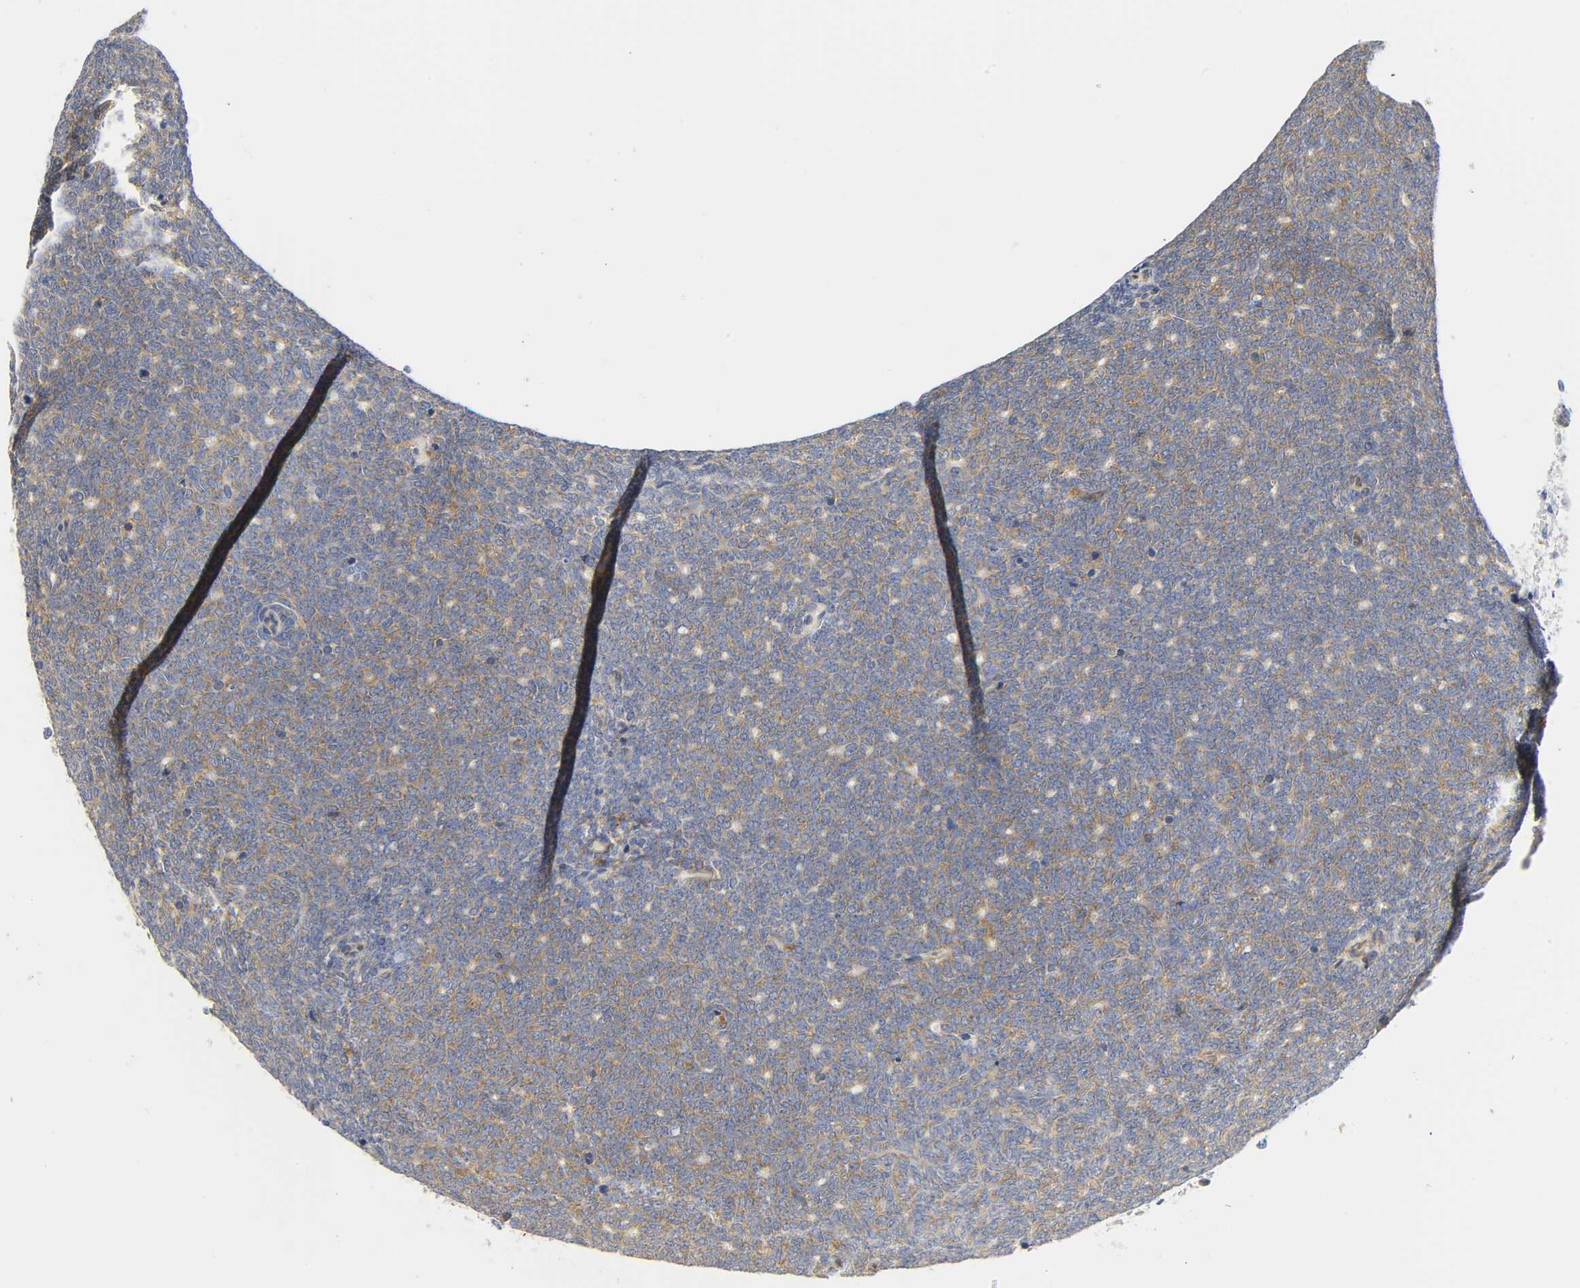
{"staining": {"intensity": "moderate", "quantity": ">75%", "location": "cytoplasmic/membranous"}, "tissue": "renal cancer", "cell_type": "Tumor cells", "image_type": "cancer", "snomed": [{"axis": "morphology", "description": "Neoplasm, malignant, NOS"}, {"axis": "topography", "description": "Kidney"}], "caption": "This photomicrograph displays immunohistochemistry staining of renal cancer (malignant neoplasm), with medium moderate cytoplasmic/membranous staining in approximately >75% of tumor cells.", "gene": "REL", "patient": {"sex": "male", "age": 28}}